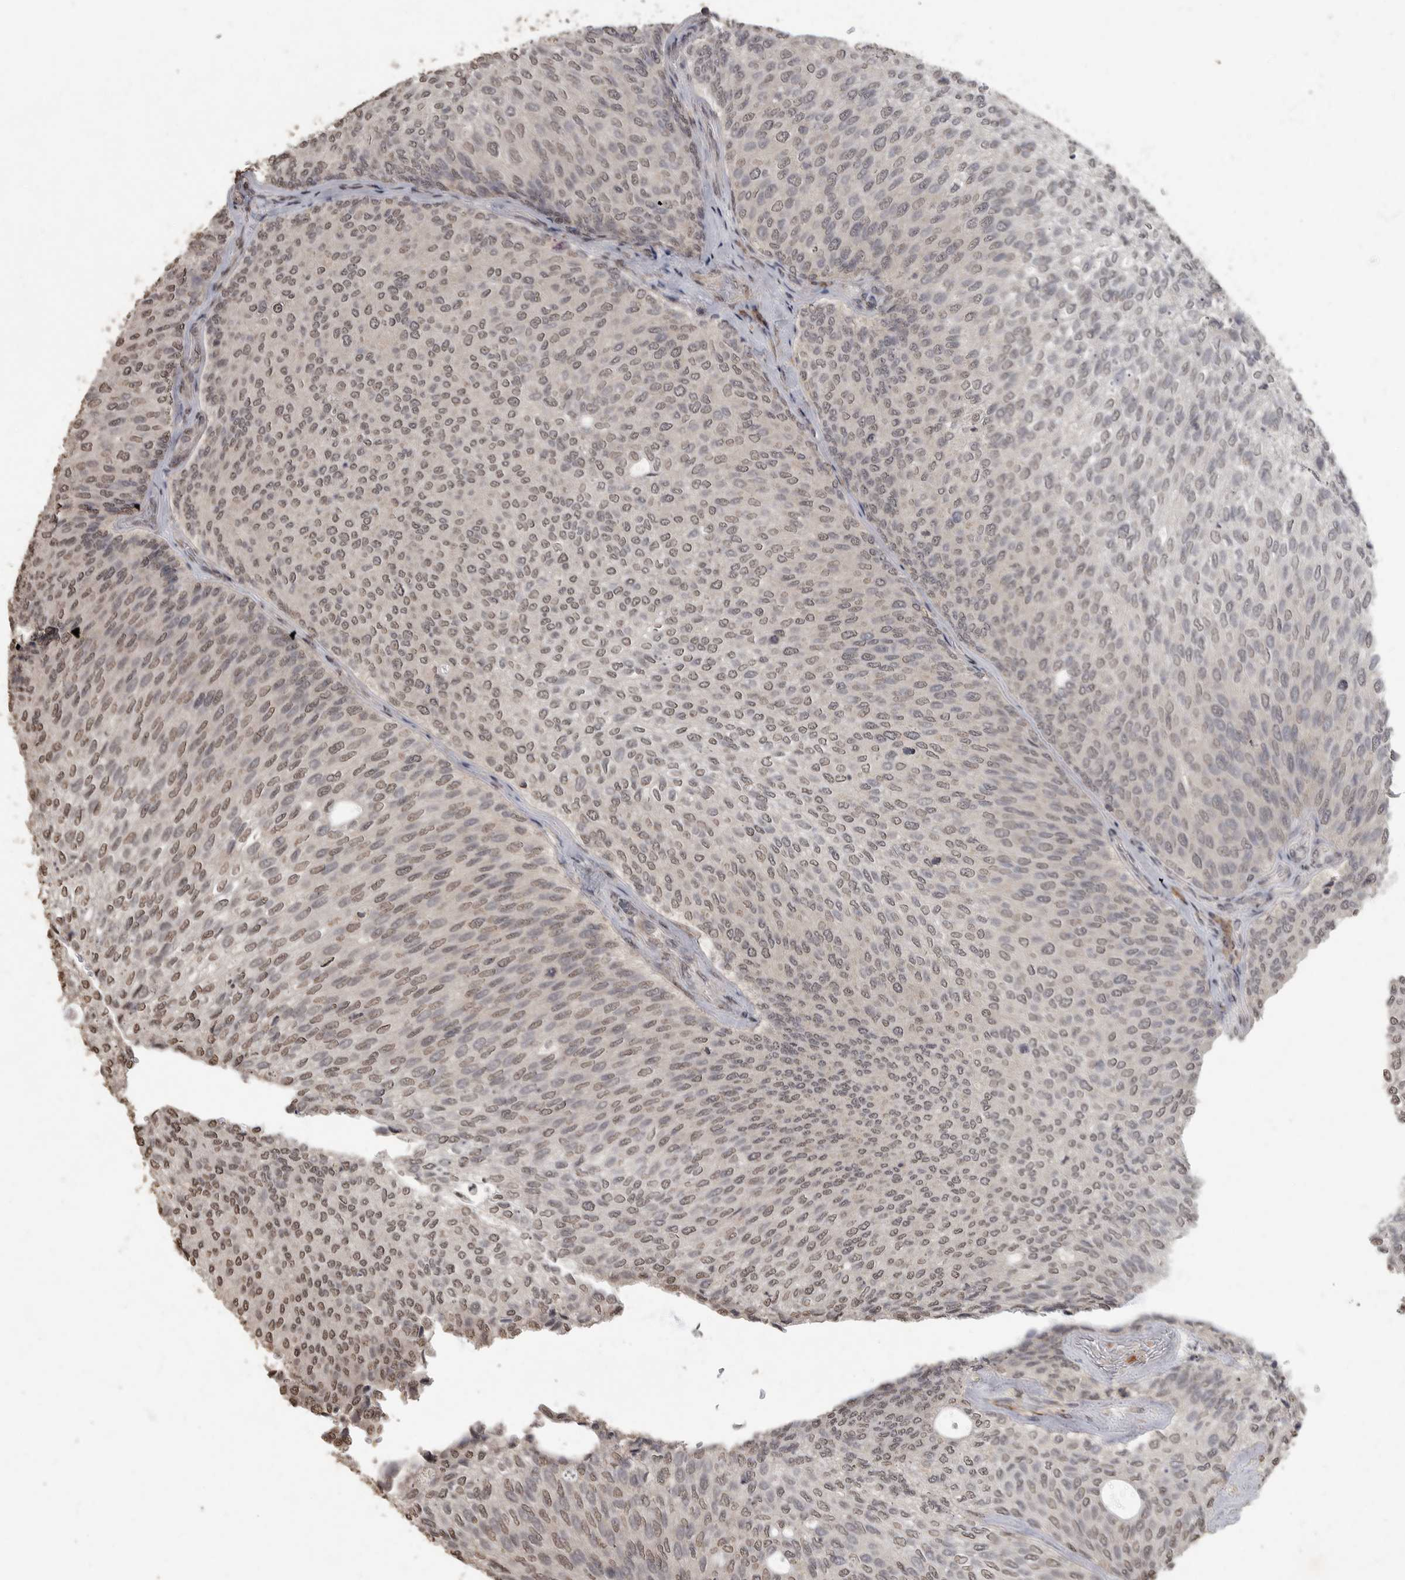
{"staining": {"intensity": "moderate", "quantity": ">75%", "location": "nuclear"}, "tissue": "urothelial cancer", "cell_type": "Tumor cells", "image_type": "cancer", "snomed": [{"axis": "morphology", "description": "Urothelial carcinoma, Low grade"}, {"axis": "topography", "description": "Urinary bladder"}], "caption": "High-power microscopy captured an immunohistochemistry histopathology image of low-grade urothelial carcinoma, revealing moderate nuclear staining in about >75% of tumor cells. (Stains: DAB (3,3'-diaminobenzidine) in brown, nuclei in blue, Microscopy: brightfield microscopy at high magnification).", "gene": "MAFG", "patient": {"sex": "female", "age": 79}}